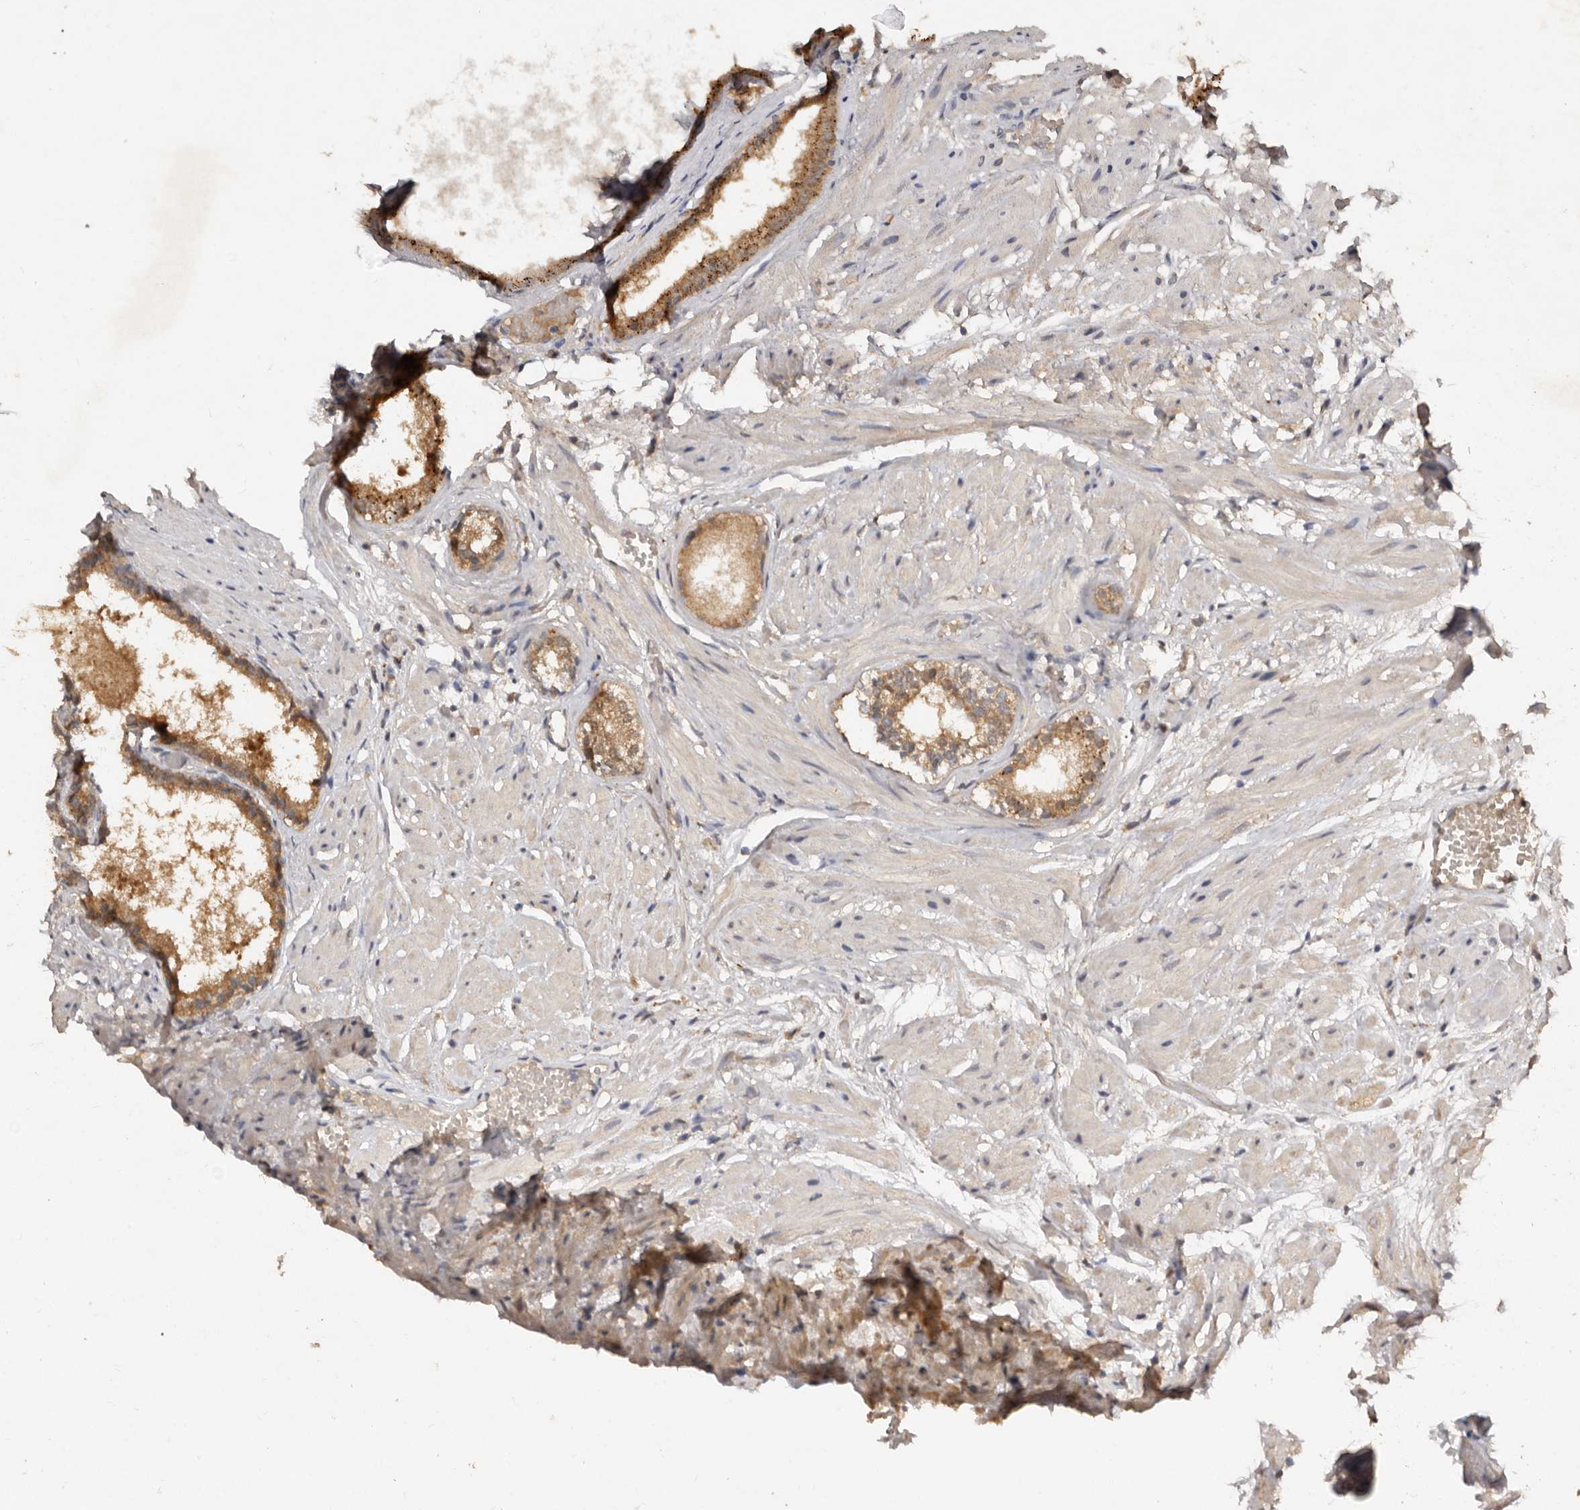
{"staining": {"intensity": "moderate", "quantity": ">75%", "location": "cytoplasmic/membranous"}, "tissue": "prostate cancer", "cell_type": "Tumor cells", "image_type": "cancer", "snomed": [{"axis": "morphology", "description": "Adenocarcinoma, Low grade"}, {"axis": "topography", "description": "Prostate"}], "caption": "Immunohistochemistry (IHC) (DAB) staining of prostate cancer (adenocarcinoma (low-grade)) shows moderate cytoplasmic/membranous protein expression in about >75% of tumor cells. (Stains: DAB (3,3'-diaminobenzidine) in brown, nuclei in blue, Microscopy: brightfield microscopy at high magnification).", "gene": "EDEM1", "patient": {"sex": "male", "age": 88}}